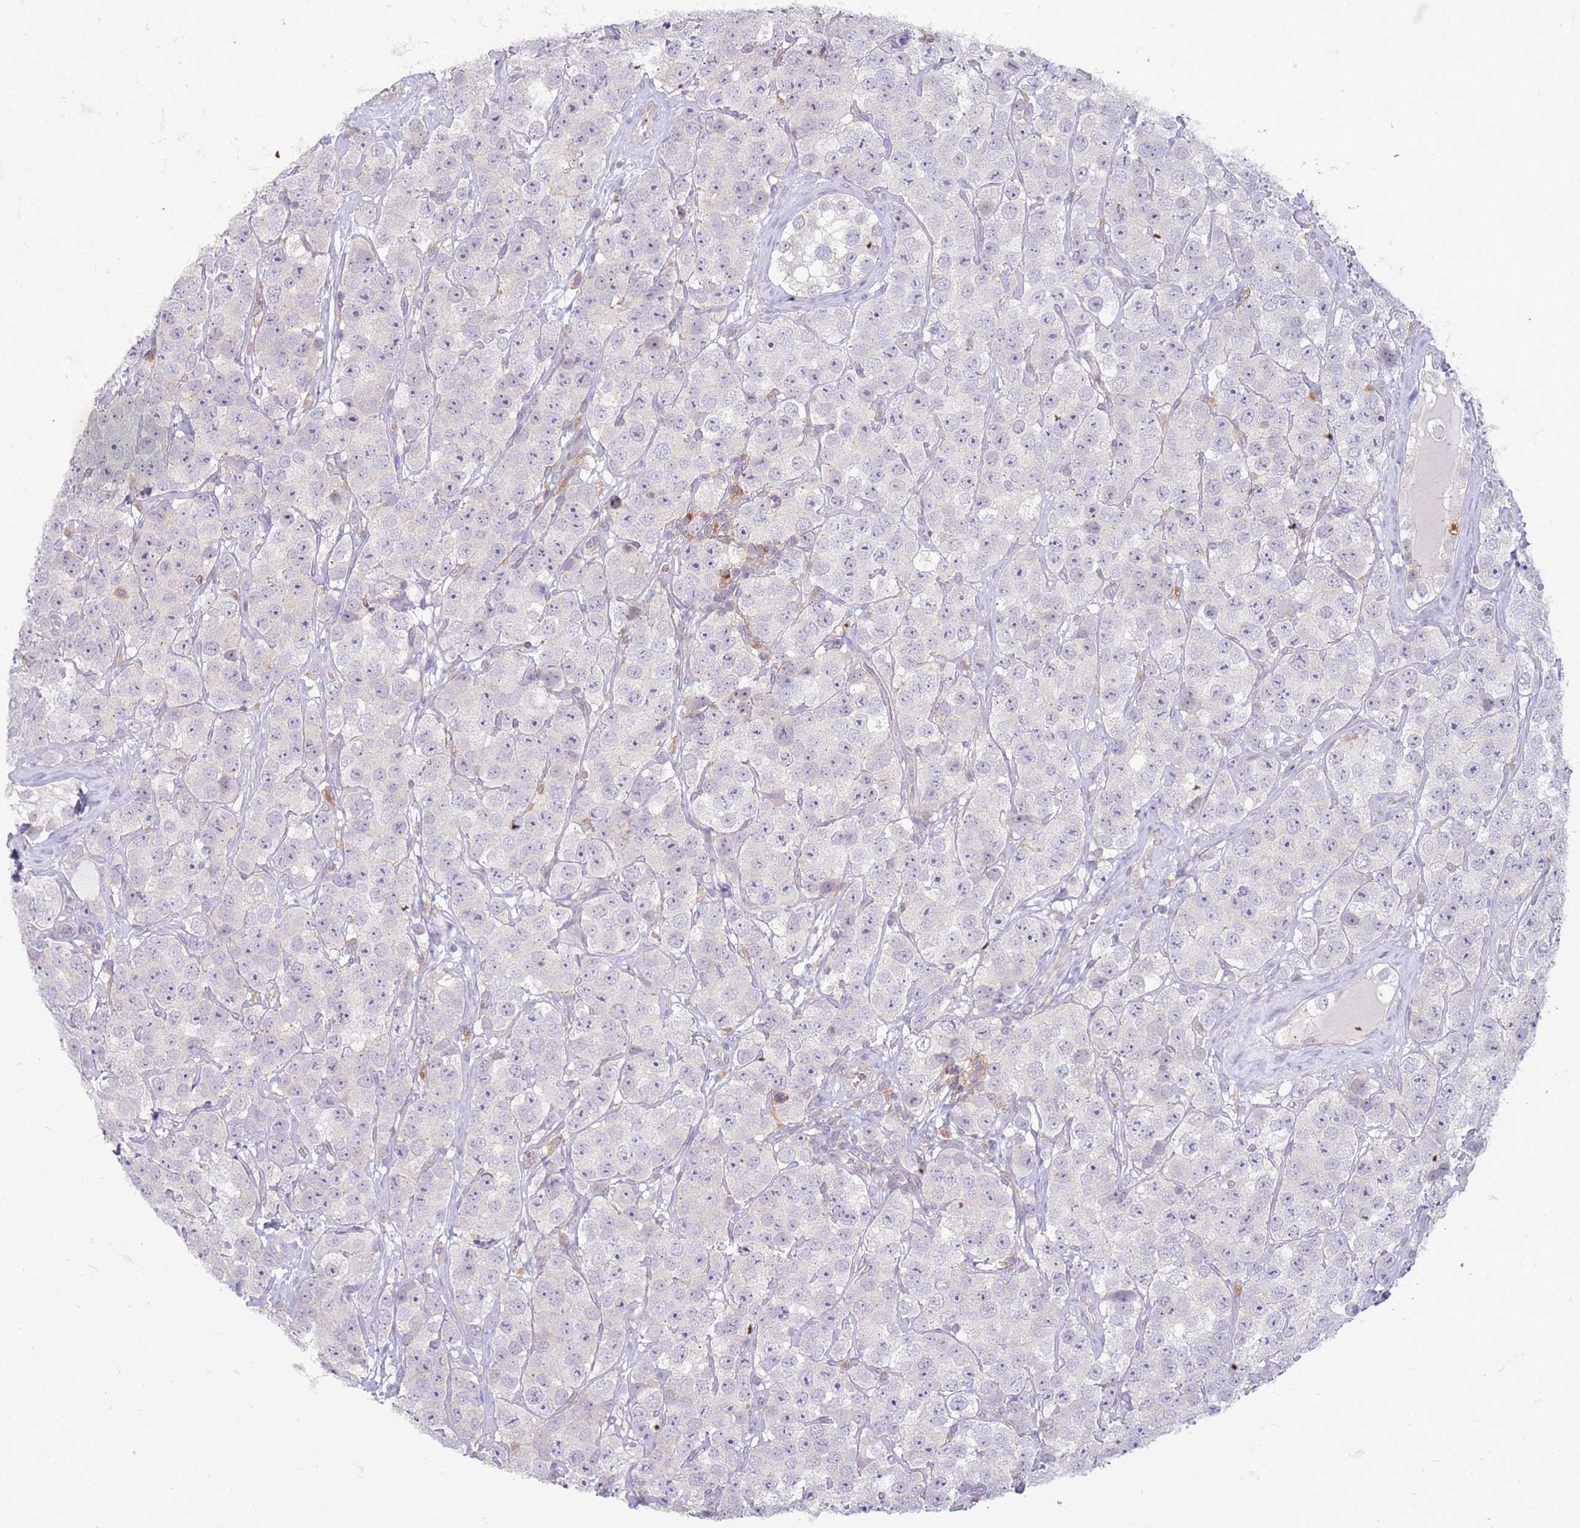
{"staining": {"intensity": "negative", "quantity": "none", "location": "none"}, "tissue": "testis cancer", "cell_type": "Tumor cells", "image_type": "cancer", "snomed": [{"axis": "morphology", "description": "Seminoma, NOS"}, {"axis": "topography", "description": "Testis"}], "caption": "IHC image of neoplastic tissue: testis cancer stained with DAB (3,3'-diaminobenzidine) displays no significant protein positivity in tumor cells.", "gene": "SLC15A3", "patient": {"sex": "male", "age": 28}}